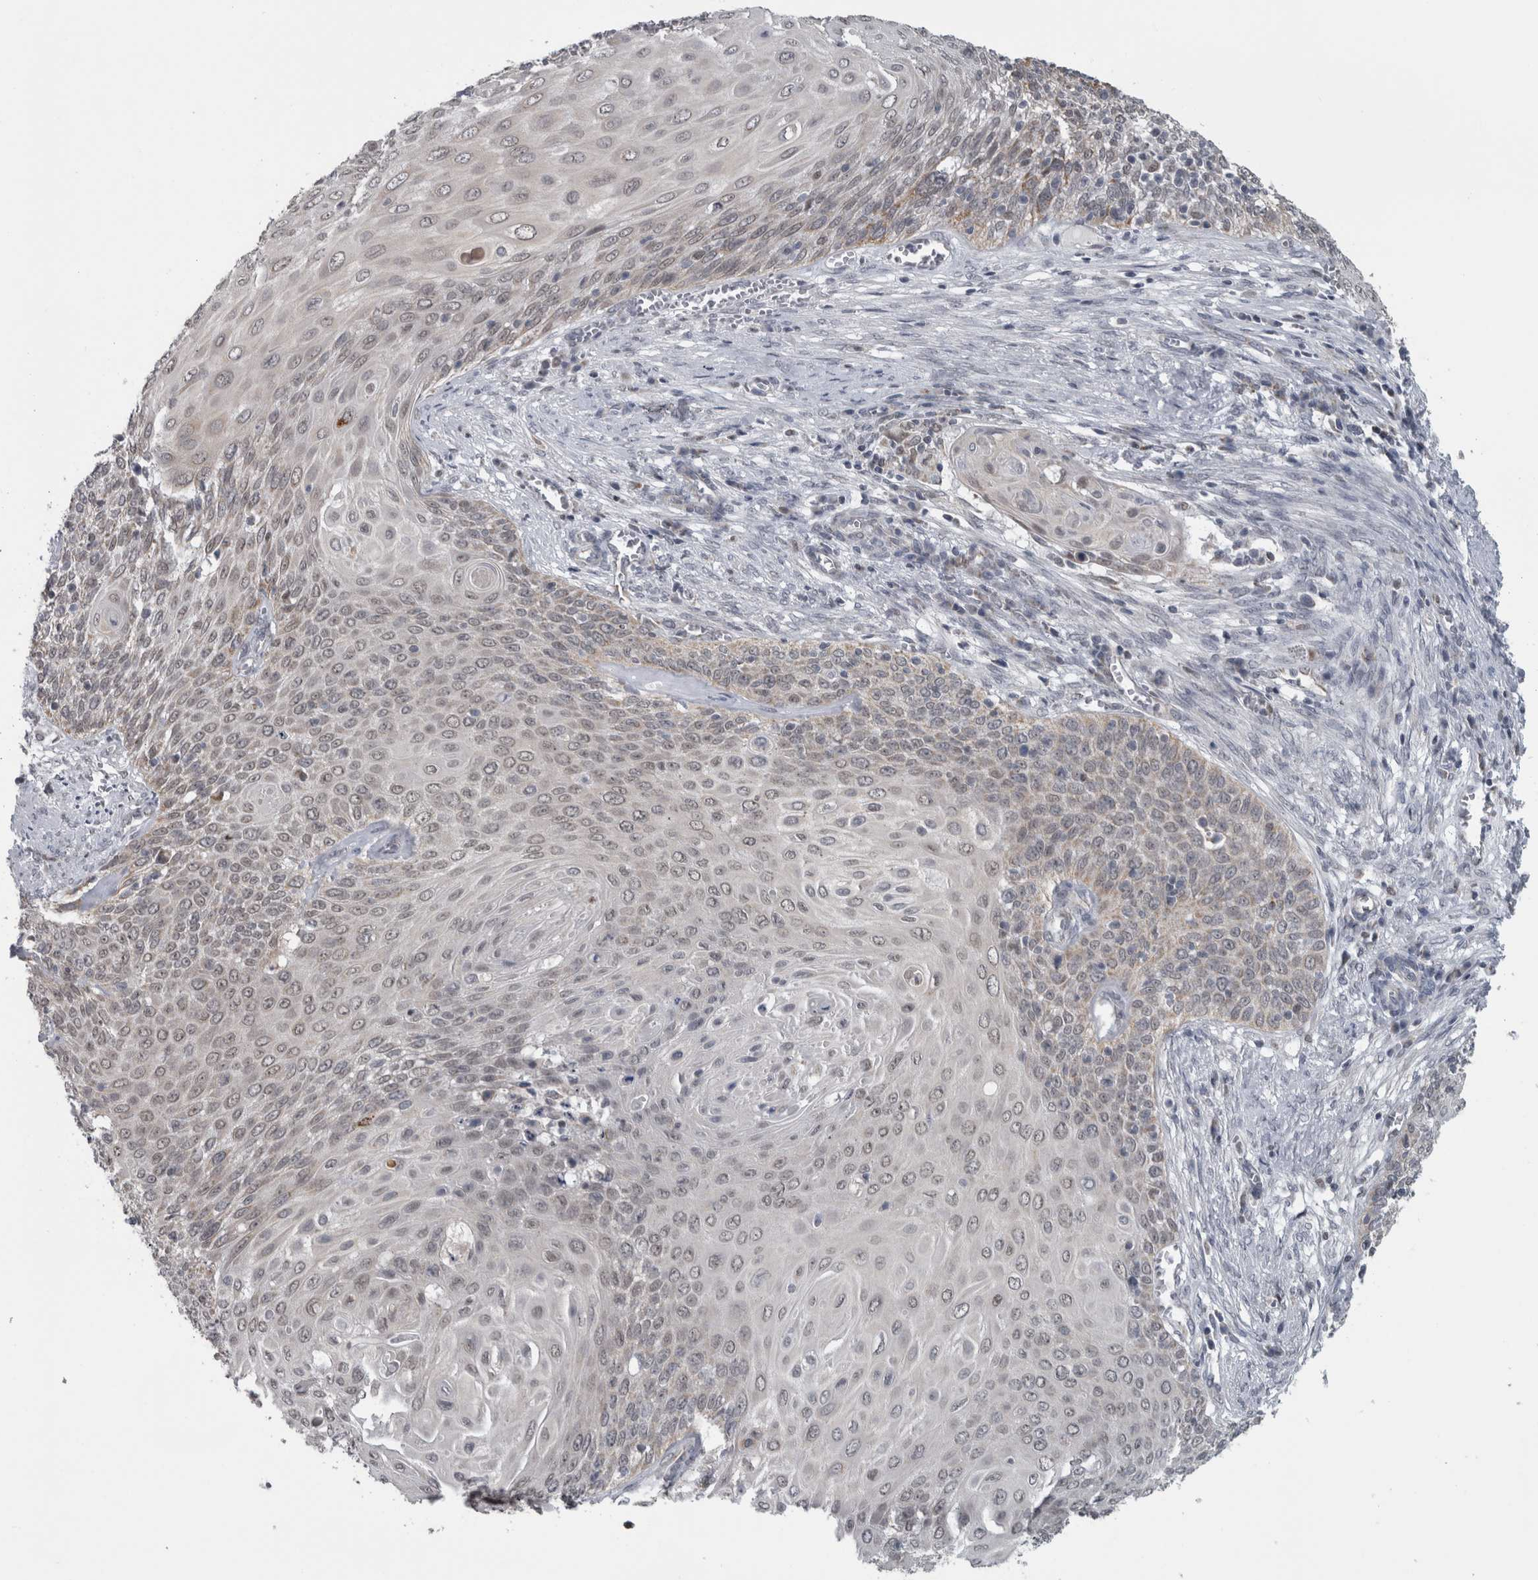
{"staining": {"intensity": "moderate", "quantity": "<25%", "location": "cytoplasmic/membranous"}, "tissue": "cervical cancer", "cell_type": "Tumor cells", "image_type": "cancer", "snomed": [{"axis": "morphology", "description": "Squamous cell carcinoma, NOS"}, {"axis": "topography", "description": "Cervix"}], "caption": "Human cervical cancer (squamous cell carcinoma) stained with a protein marker reveals moderate staining in tumor cells.", "gene": "OR2K2", "patient": {"sex": "female", "age": 39}}